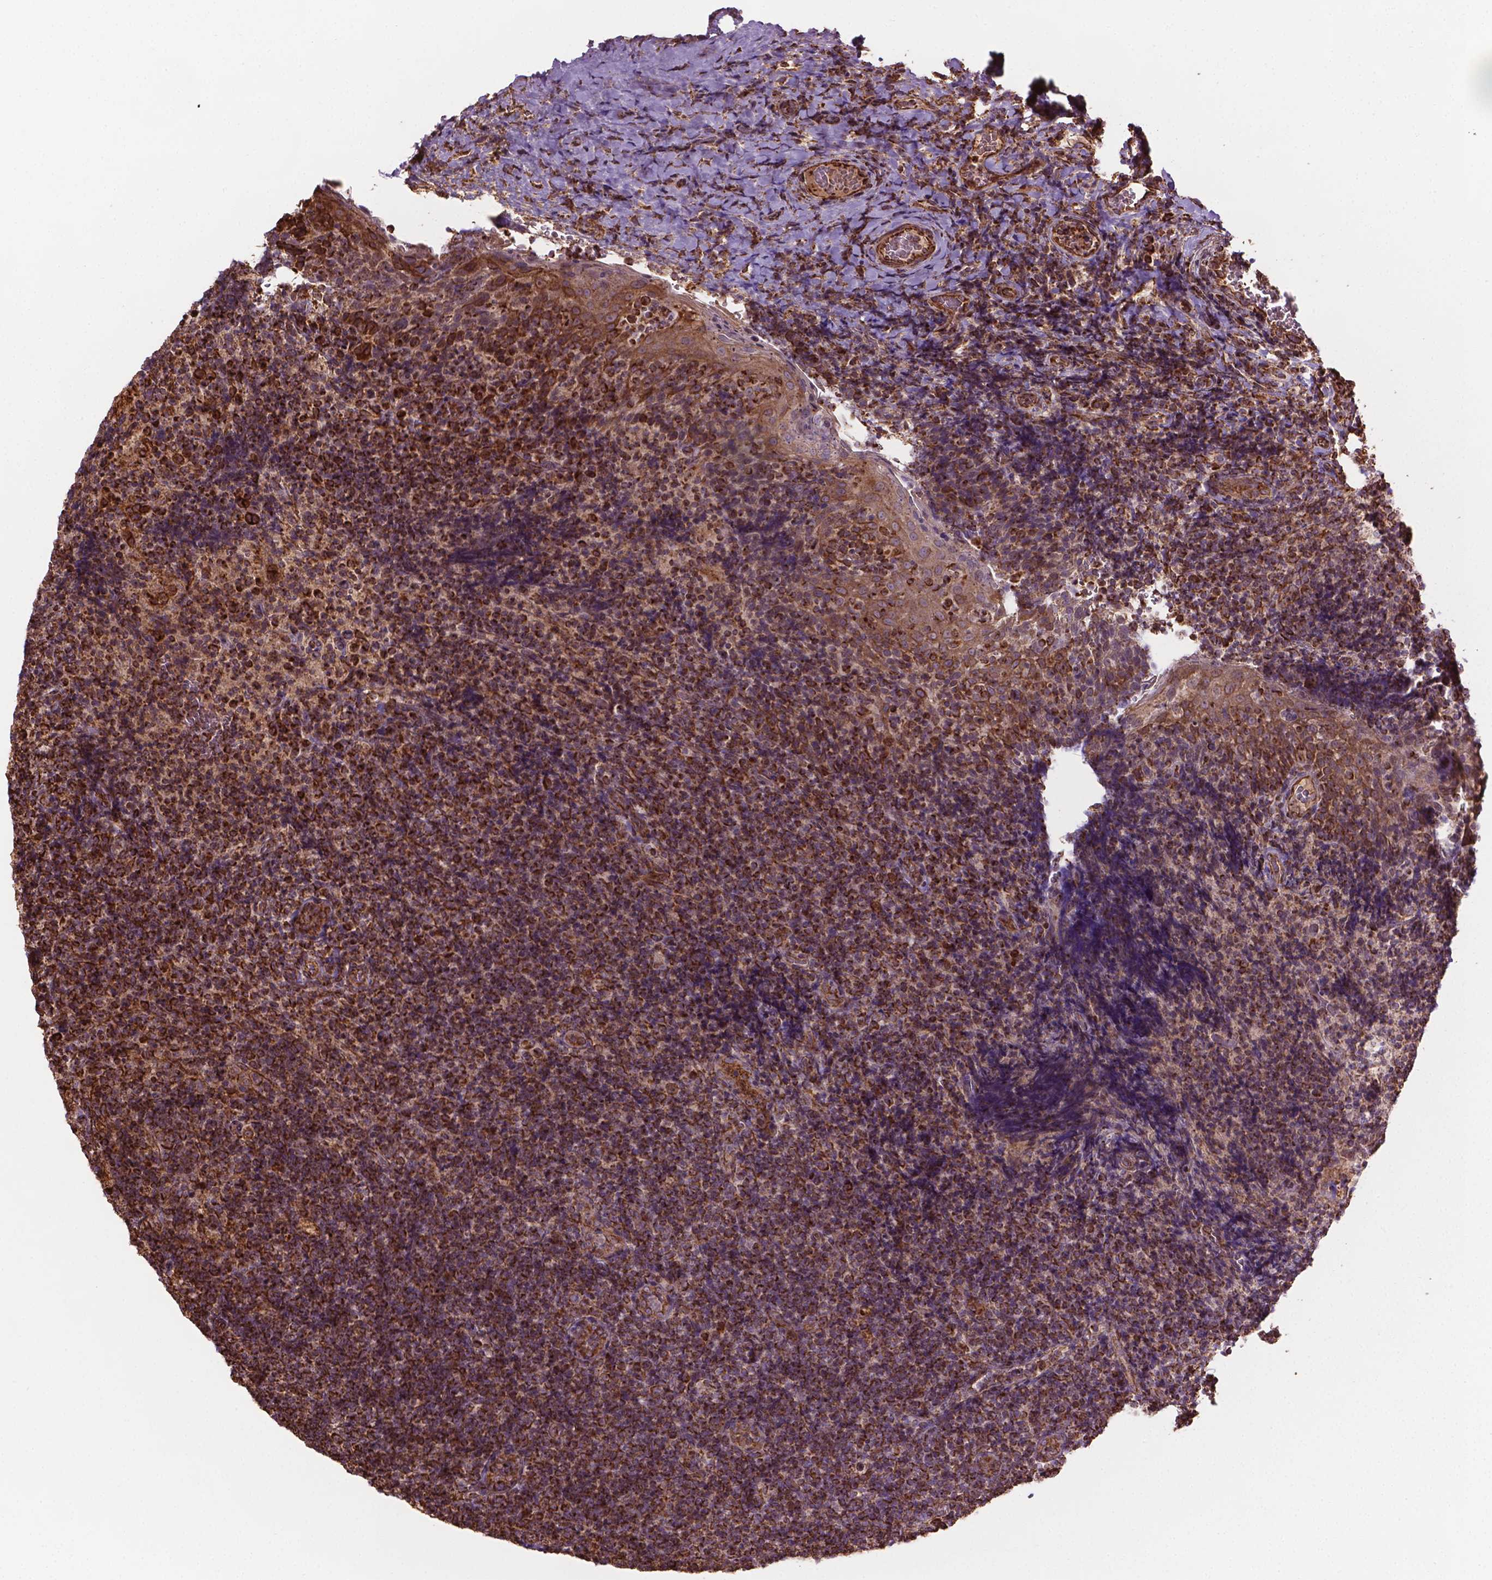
{"staining": {"intensity": "moderate", "quantity": ">75%", "location": "cytoplasmic/membranous"}, "tissue": "tonsil", "cell_type": "Germinal center cells", "image_type": "normal", "snomed": [{"axis": "morphology", "description": "Normal tissue, NOS"}, {"axis": "topography", "description": "Tonsil"}], "caption": "This histopathology image exhibits unremarkable tonsil stained with IHC to label a protein in brown. The cytoplasmic/membranous of germinal center cells show moderate positivity for the protein. Nuclei are counter-stained blue.", "gene": "HS3ST3A1", "patient": {"sex": "male", "age": 17}}